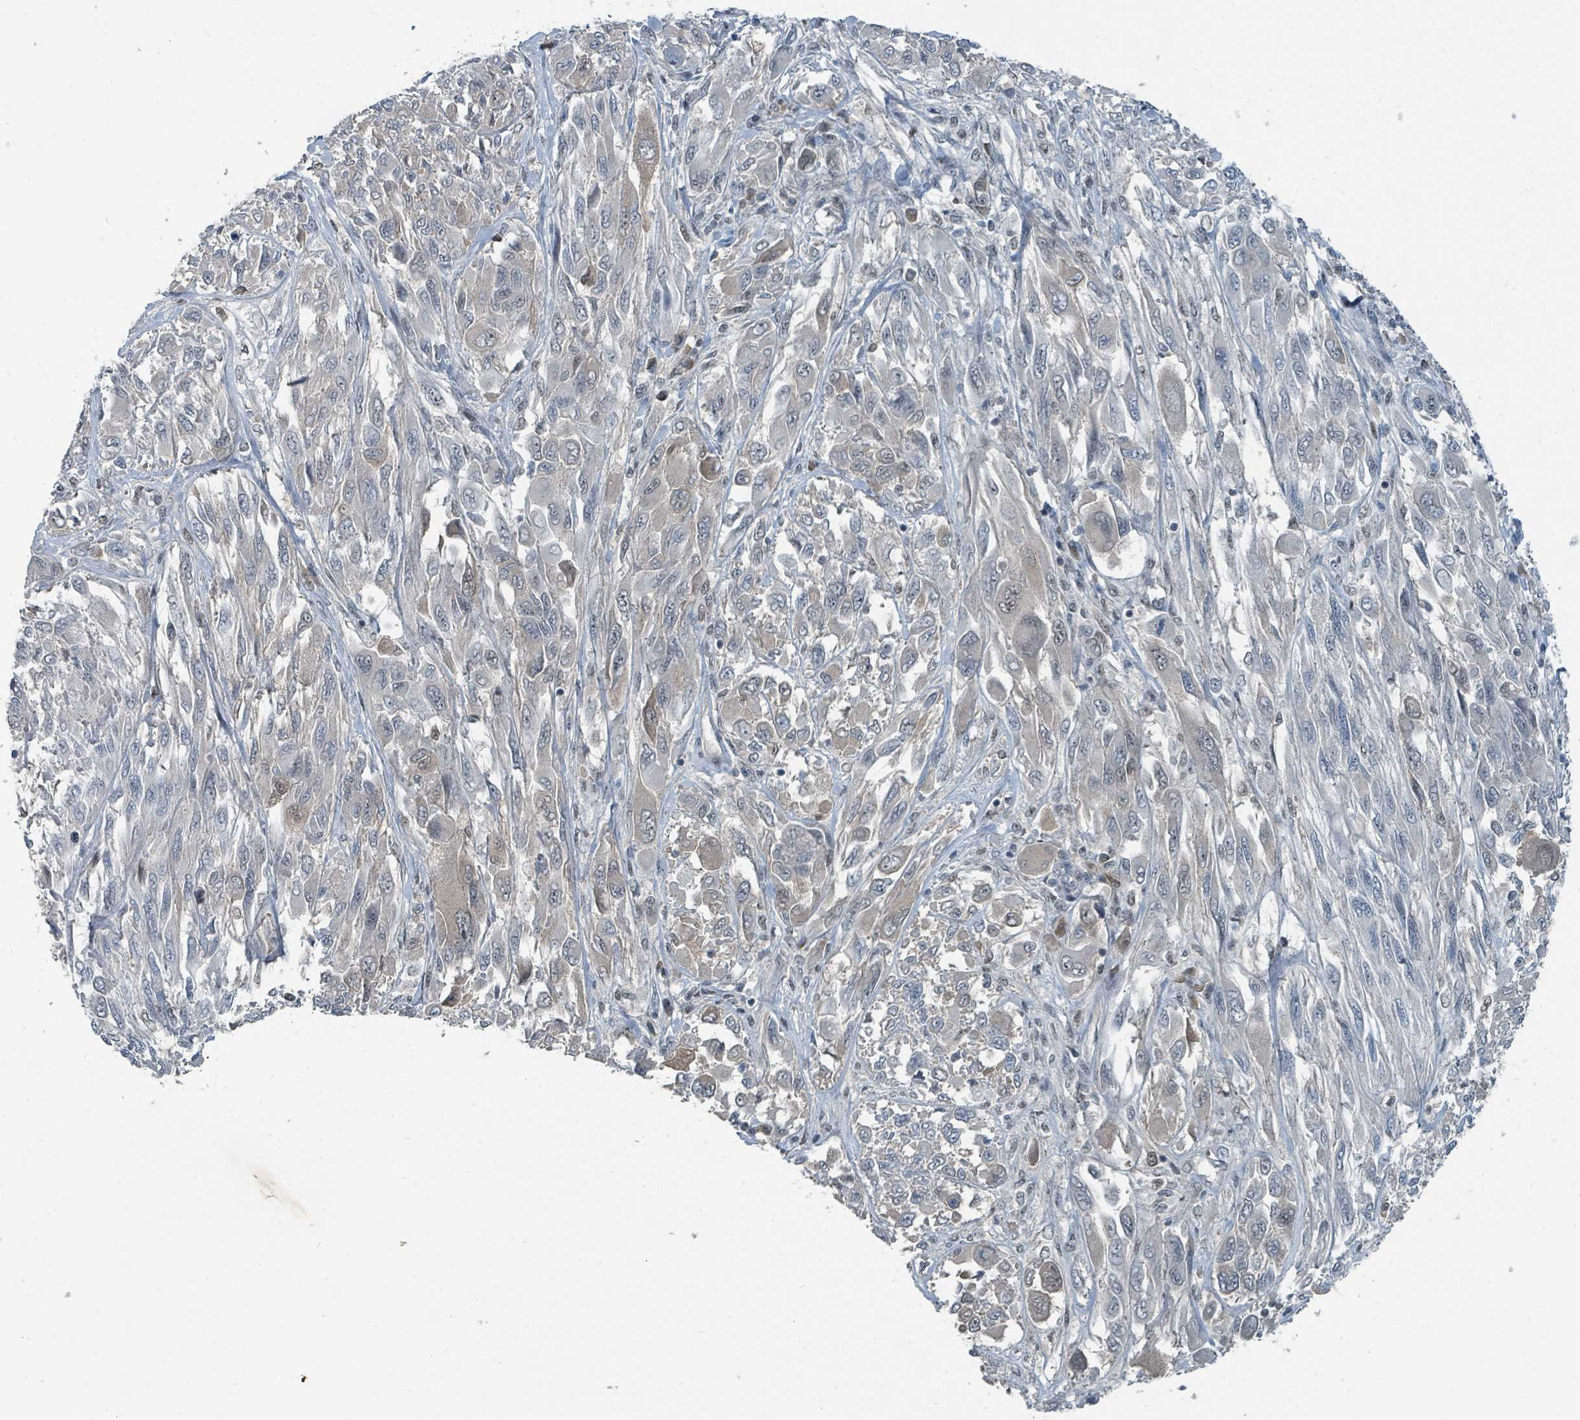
{"staining": {"intensity": "negative", "quantity": "none", "location": "none"}, "tissue": "melanoma", "cell_type": "Tumor cells", "image_type": "cancer", "snomed": [{"axis": "morphology", "description": "Malignant melanoma, NOS"}, {"axis": "topography", "description": "Skin"}], "caption": "This is an immunohistochemistry (IHC) micrograph of melanoma. There is no expression in tumor cells.", "gene": "UCK1", "patient": {"sex": "female", "age": 91}}